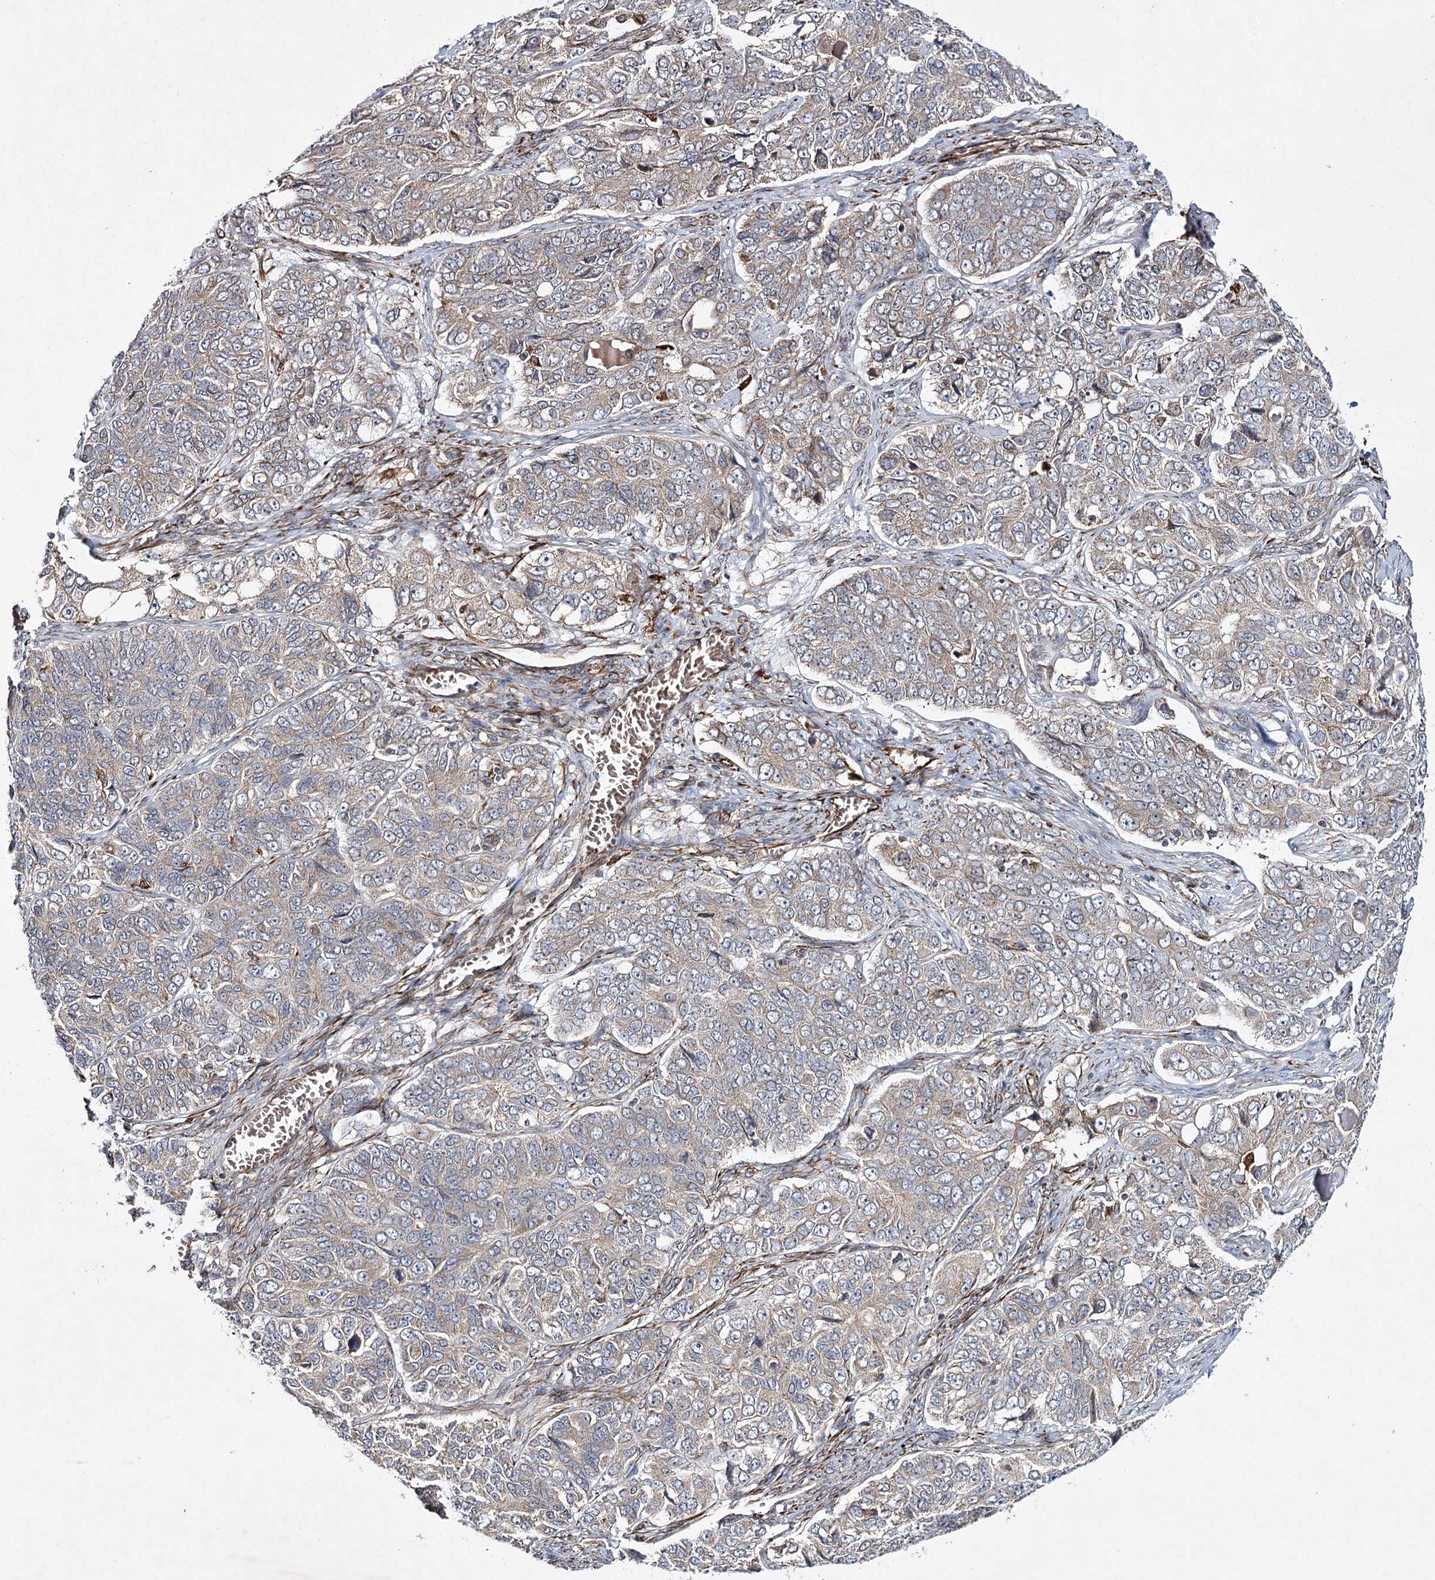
{"staining": {"intensity": "weak", "quantity": "<25%", "location": "cytoplasmic/membranous"}, "tissue": "ovarian cancer", "cell_type": "Tumor cells", "image_type": "cancer", "snomed": [{"axis": "morphology", "description": "Carcinoma, endometroid"}, {"axis": "topography", "description": "Ovary"}], "caption": "Immunohistochemistry image of neoplastic tissue: human ovarian cancer stained with DAB (3,3'-diaminobenzidine) displays no significant protein expression in tumor cells. (Stains: DAB (3,3'-diaminobenzidine) immunohistochemistry (IHC) with hematoxylin counter stain, Microscopy: brightfield microscopy at high magnification).", "gene": "DPEP2", "patient": {"sex": "female", "age": 51}}